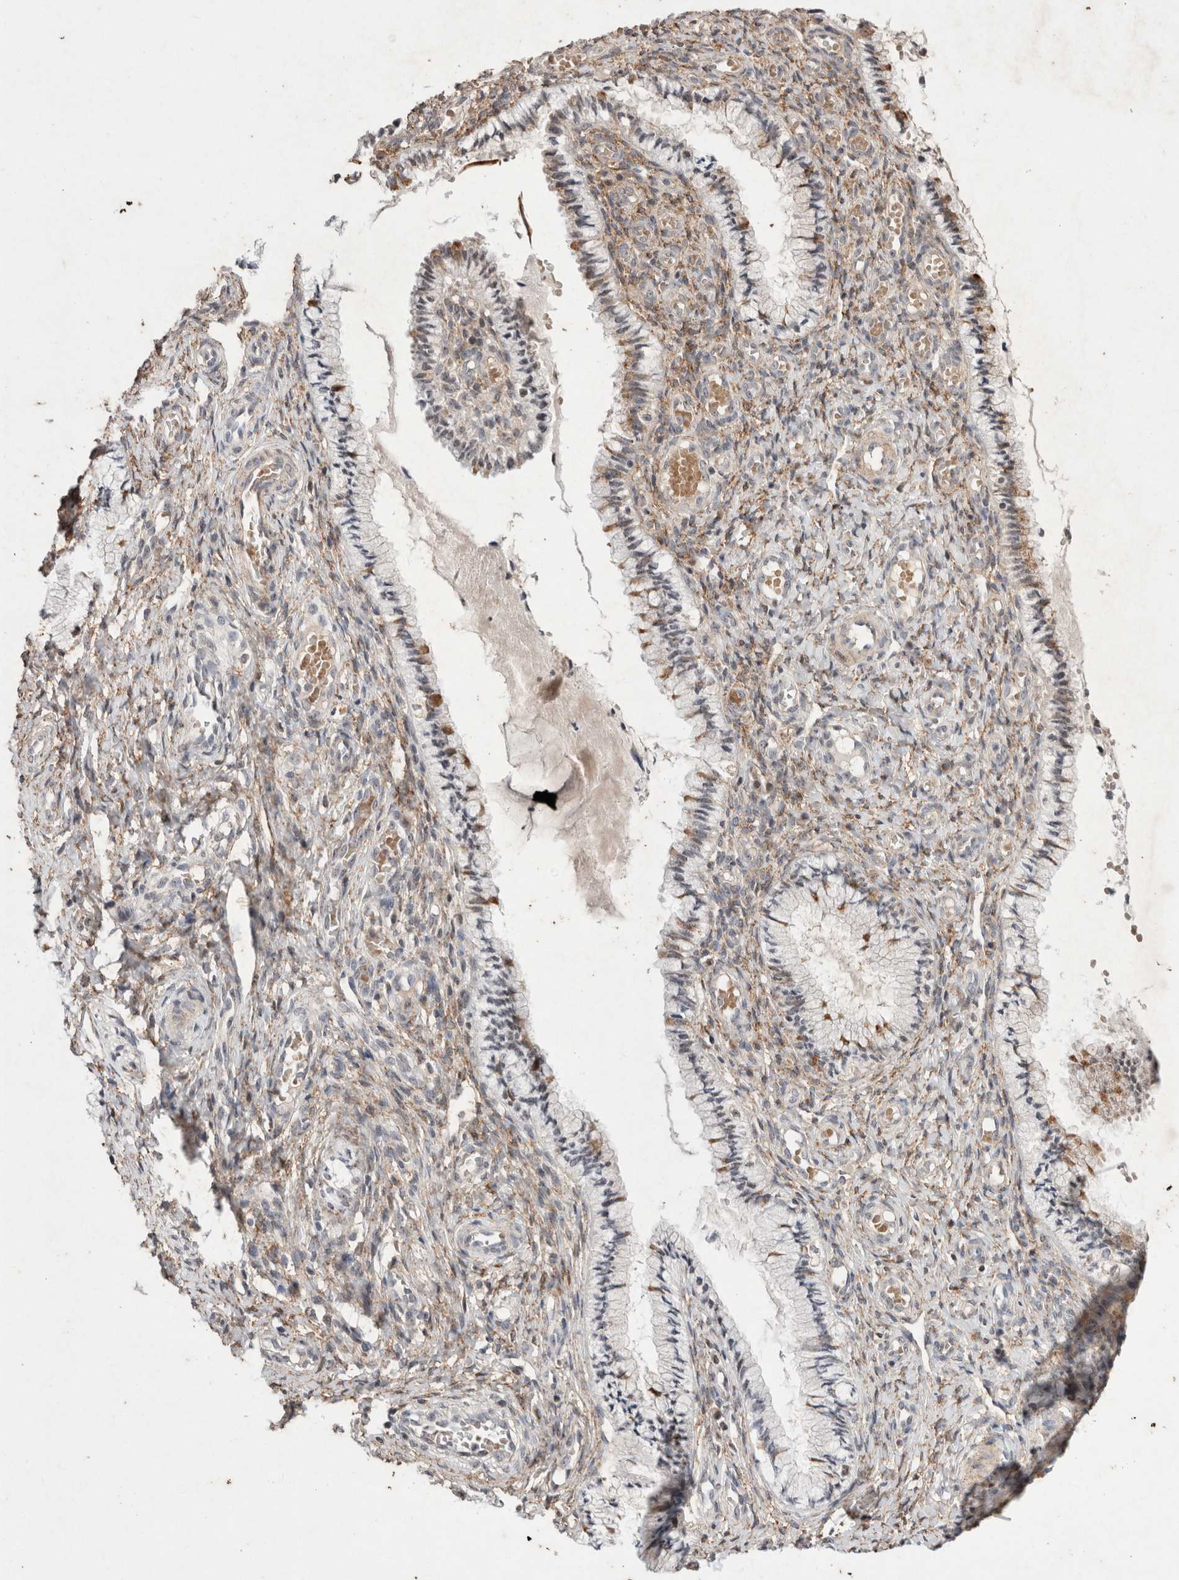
{"staining": {"intensity": "moderate", "quantity": "<25%", "location": "cytoplasmic/membranous"}, "tissue": "cervix", "cell_type": "Glandular cells", "image_type": "normal", "snomed": [{"axis": "morphology", "description": "Normal tissue, NOS"}, {"axis": "topography", "description": "Cervix"}], "caption": "High-magnification brightfield microscopy of unremarkable cervix stained with DAB (3,3'-diaminobenzidine) (brown) and counterstained with hematoxylin (blue). glandular cells exhibit moderate cytoplasmic/membranous staining is seen in about<25% of cells.", "gene": "STK11", "patient": {"sex": "female", "age": 27}}